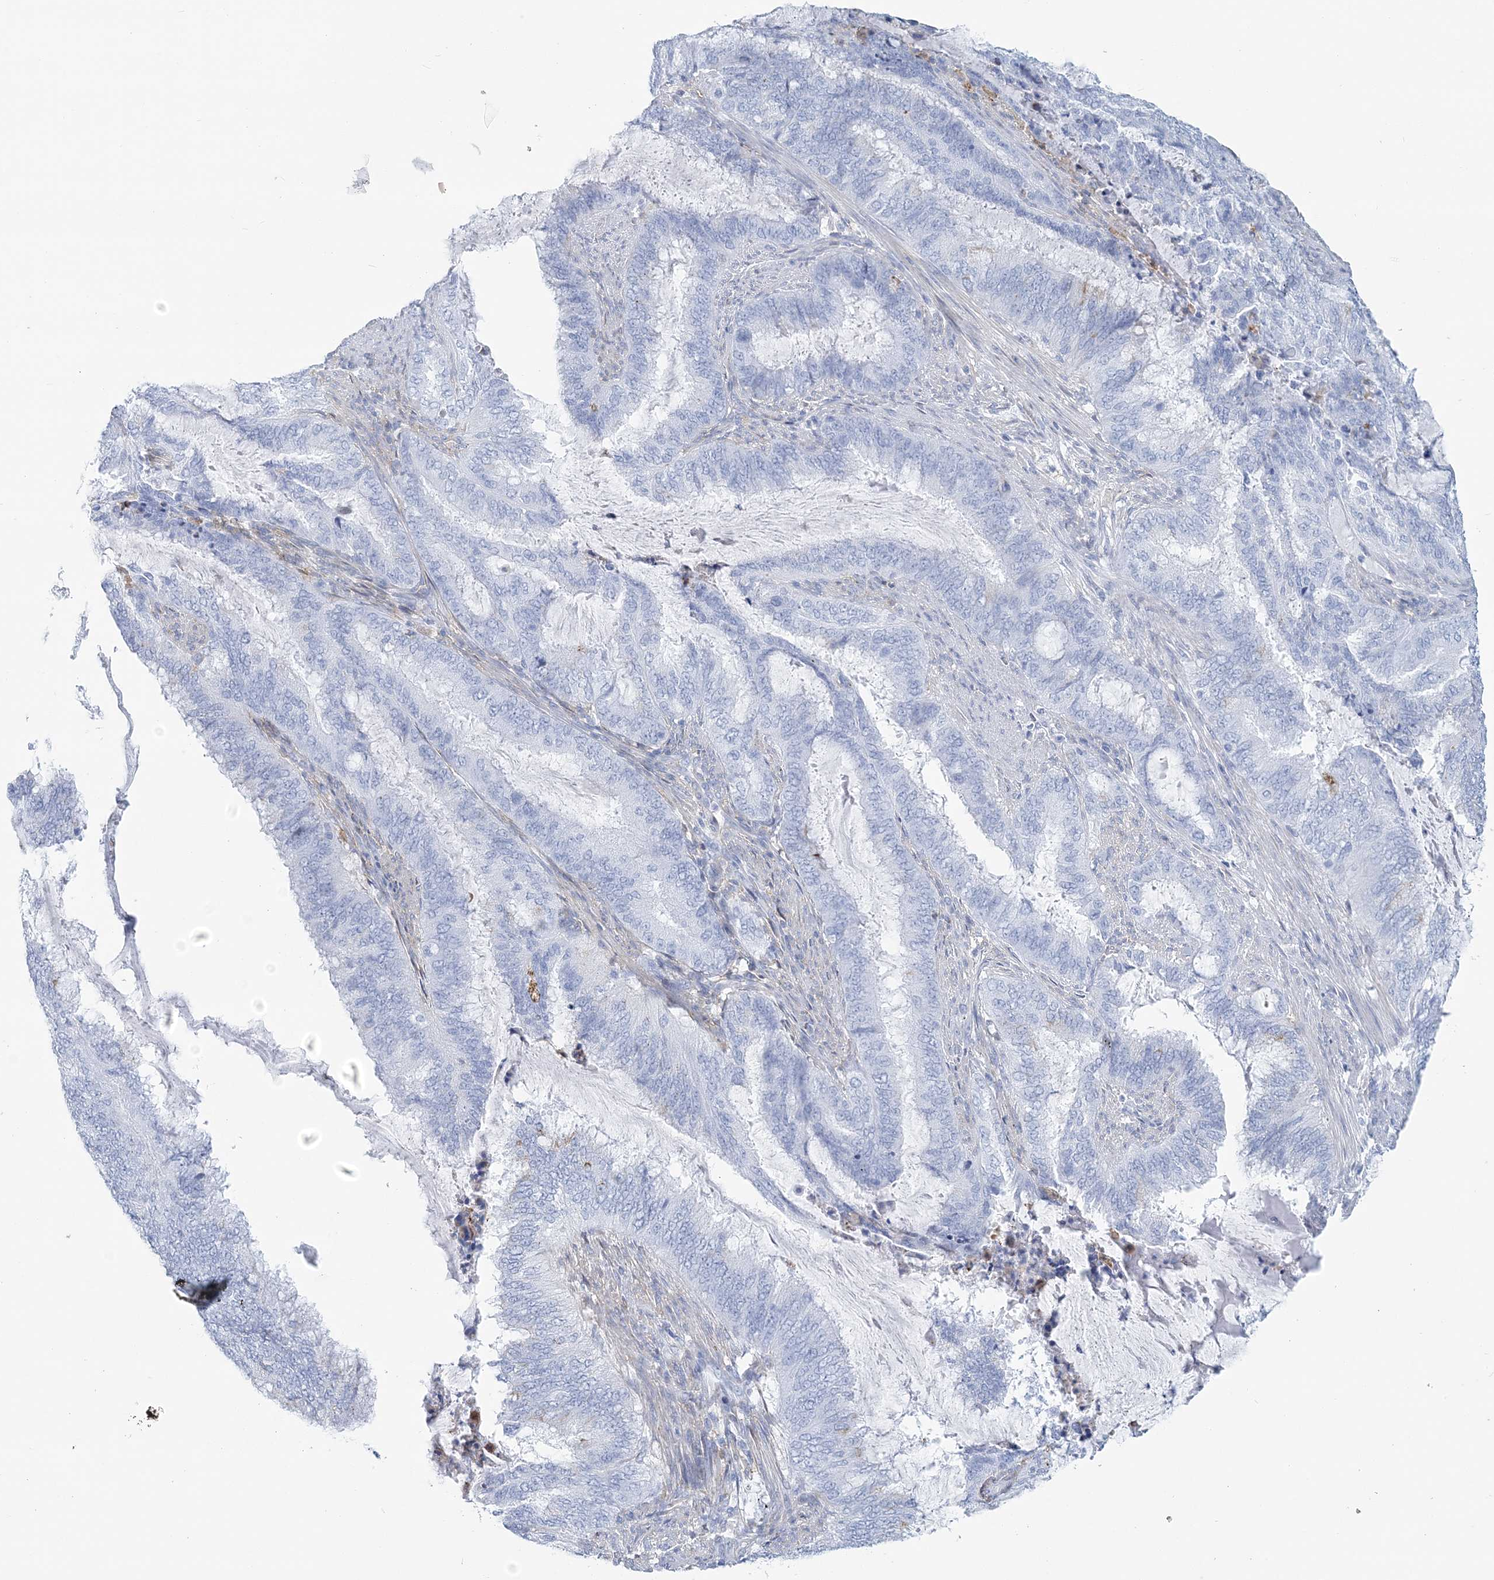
{"staining": {"intensity": "negative", "quantity": "none", "location": "none"}, "tissue": "endometrial cancer", "cell_type": "Tumor cells", "image_type": "cancer", "snomed": [{"axis": "morphology", "description": "Adenocarcinoma, NOS"}, {"axis": "topography", "description": "Endometrium"}], "caption": "The photomicrograph displays no significant staining in tumor cells of endometrial cancer (adenocarcinoma).", "gene": "NKX6-1", "patient": {"sex": "female", "age": 51}}